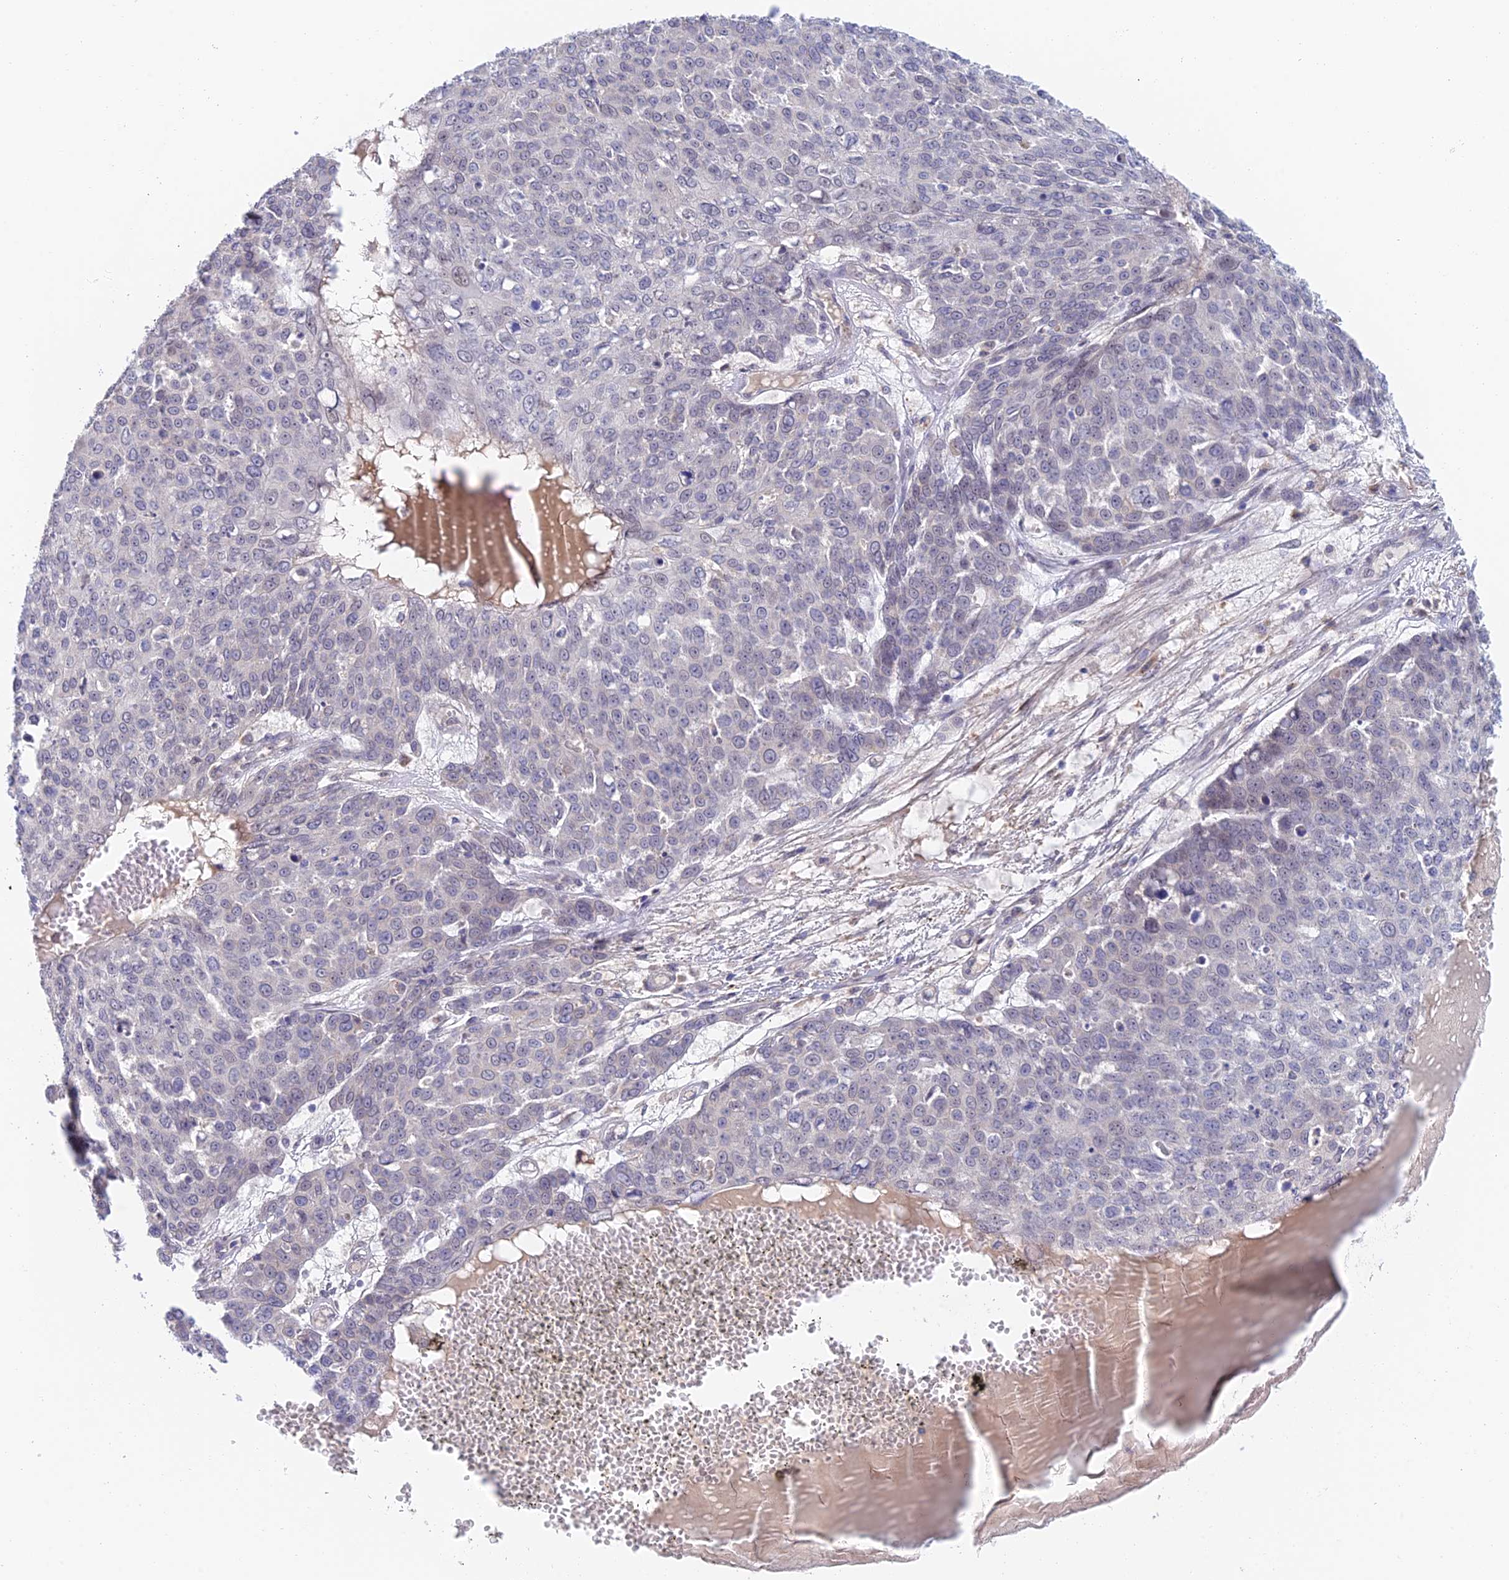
{"staining": {"intensity": "negative", "quantity": "none", "location": "none"}, "tissue": "skin cancer", "cell_type": "Tumor cells", "image_type": "cancer", "snomed": [{"axis": "morphology", "description": "Squamous cell carcinoma, NOS"}, {"axis": "topography", "description": "Skin"}], "caption": "Tumor cells are negative for brown protein staining in skin cancer.", "gene": "ZUP1", "patient": {"sex": "male", "age": 71}}